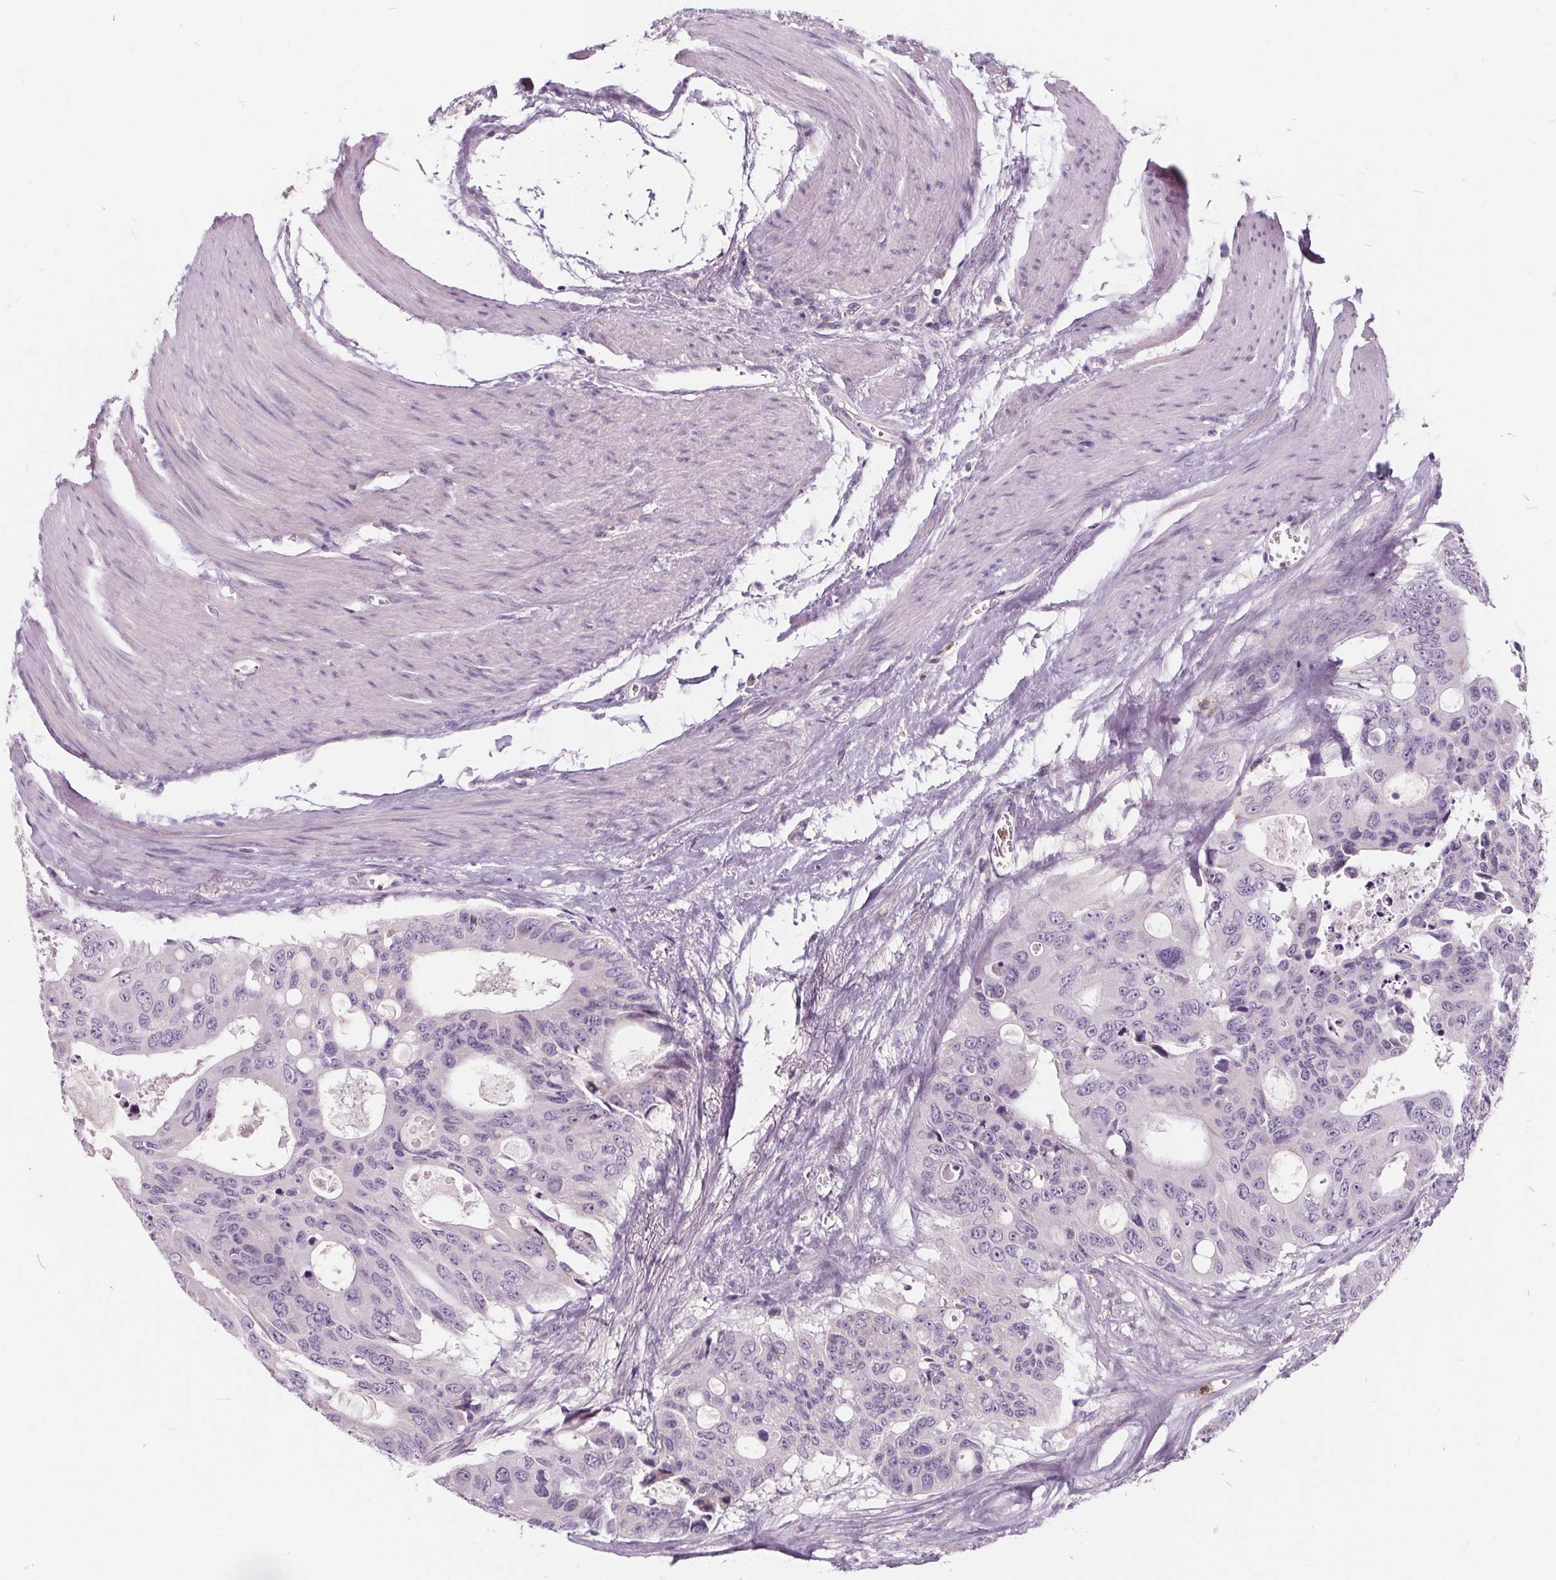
{"staining": {"intensity": "negative", "quantity": "none", "location": "none"}, "tissue": "colorectal cancer", "cell_type": "Tumor cells", "image_type": "cancer", "snomed": [{"axis": "morphology", "description": "Adenocarcinoma, NOS"}, {"axis": "topography", "description": "Rectum"}], "caption": "Tumor cells show no significant staining in colorectal cancer.", "gene": "HAAO", "patient": {"sex": "male", "age": 76}}